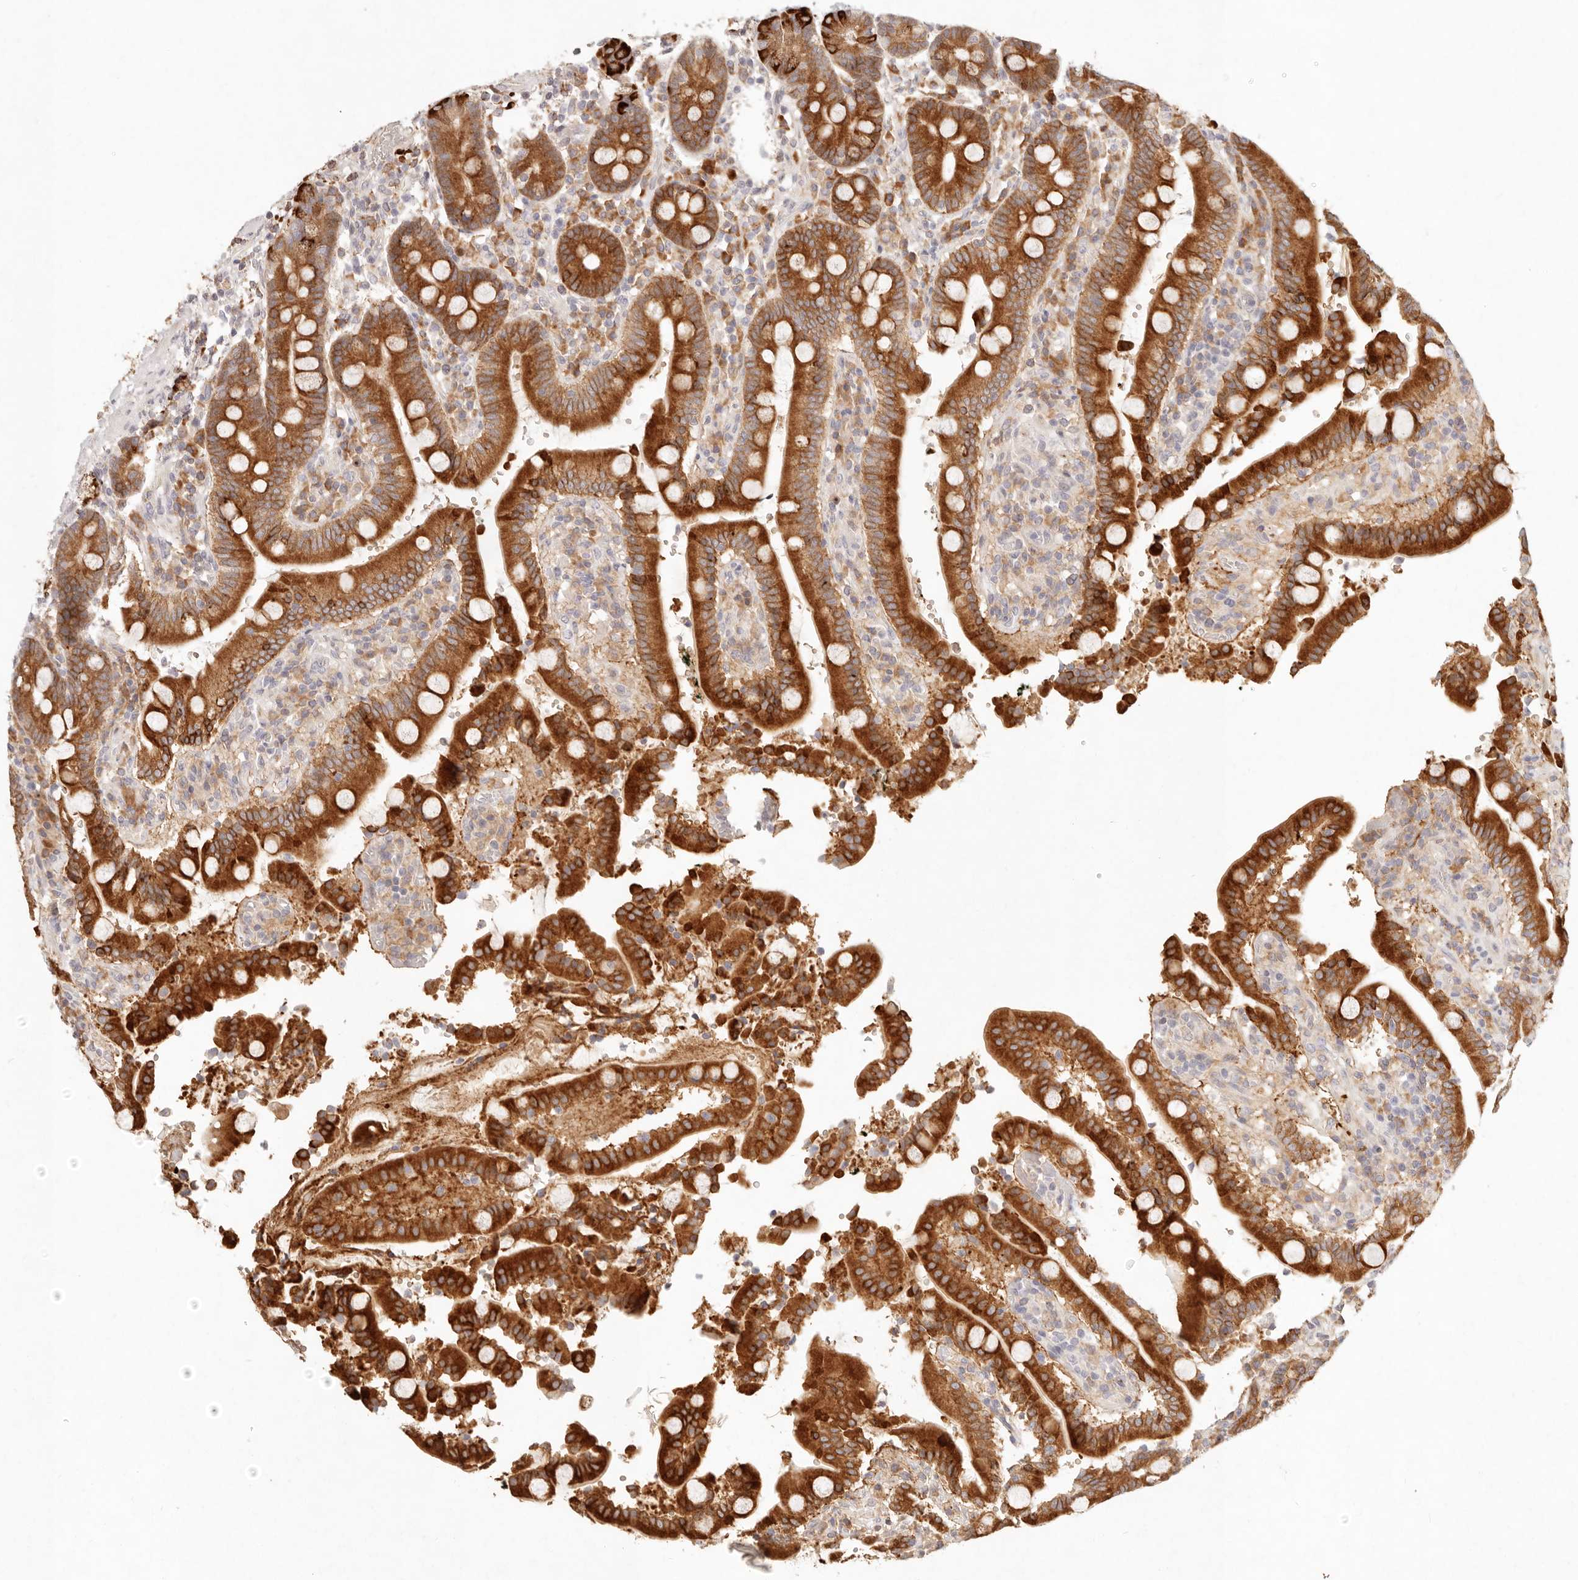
{"staining": {"intensity": "strong", "quantity": ">75%", "location": "cytoplasmic/membranous"}, "tissue": "duodenum", "cell_type": "Glandular cells", "image_type": "normal", "snomed": [{"axis": "morphology", "description": "Normal tissue, NOS"}, {"axis": "topography", "description": "Small intestine, NOS"}], "caption": "Strong cytoplasmic/membranous protein staining is present in approximately >75% of glandular cells in duodenum. (Stains: DAB in brown, nuclei in blue, Microscopy: brightfield microscopy at high magnification).", "gene": "C1orf127", "patient": {"sex": "female", "age": 71}}